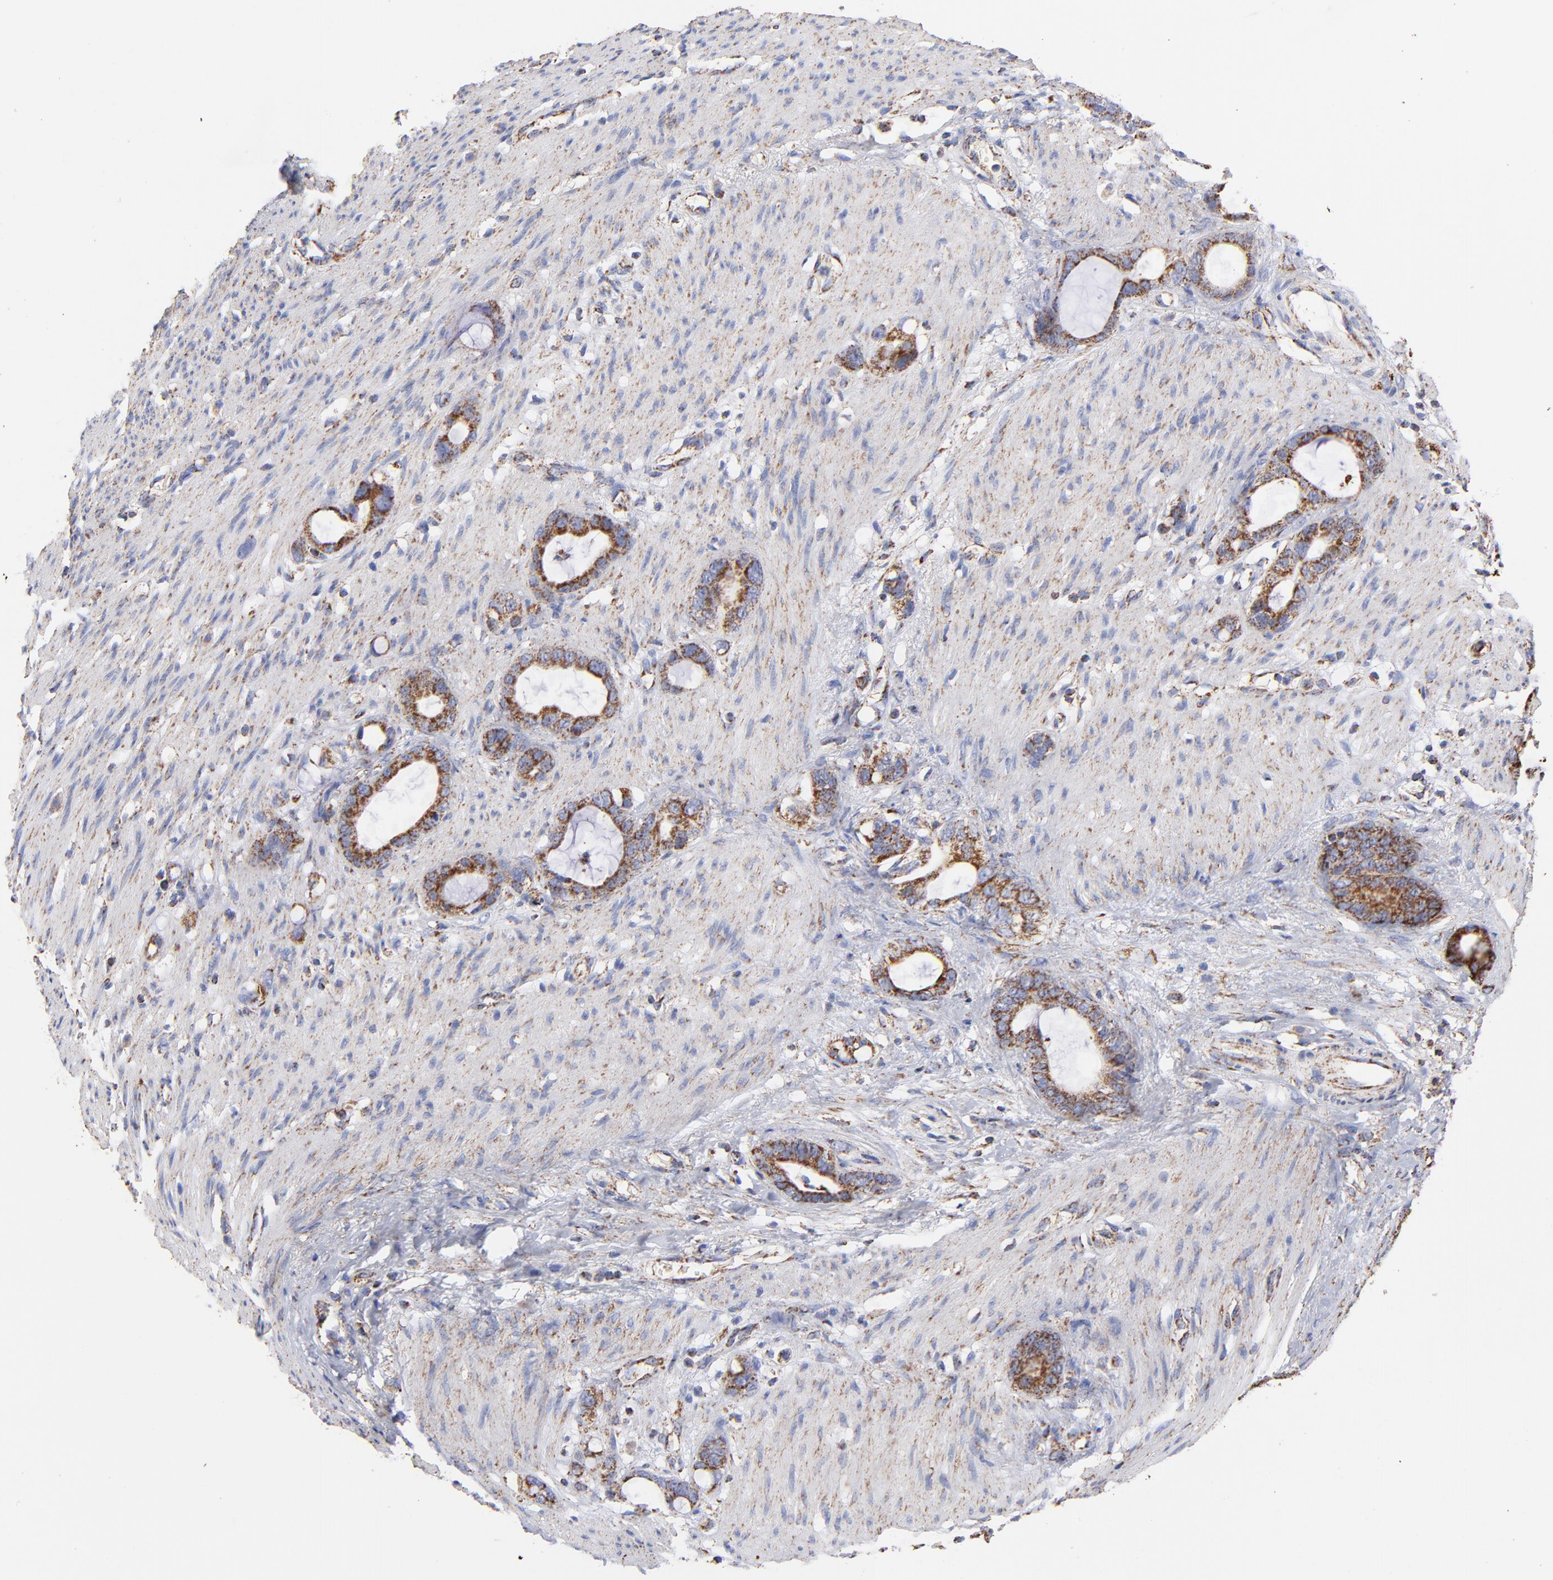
{"staining": {"intensity": "strong", "quantity": ">75%", "location": "cytoplasmic/membranous"}, "tissue": "stomach cancer", "cell_type": "Tumor cells", "image_type": "cancer", "snomed": [{"axis": "morphology", "description": "Adenocarcinoma, NOS"}, {"axis": "topography", "description": "Stomach"}], "caption": "The photomicrograph displays immunohistochemical staining of adenocarcinoma (stomach). There is strong cytoplasmic/membranous positivity is identified in approximately >75% of tumor cells.", "gene": "PHB1", "patient": {"sex": "female", "age": 75}}